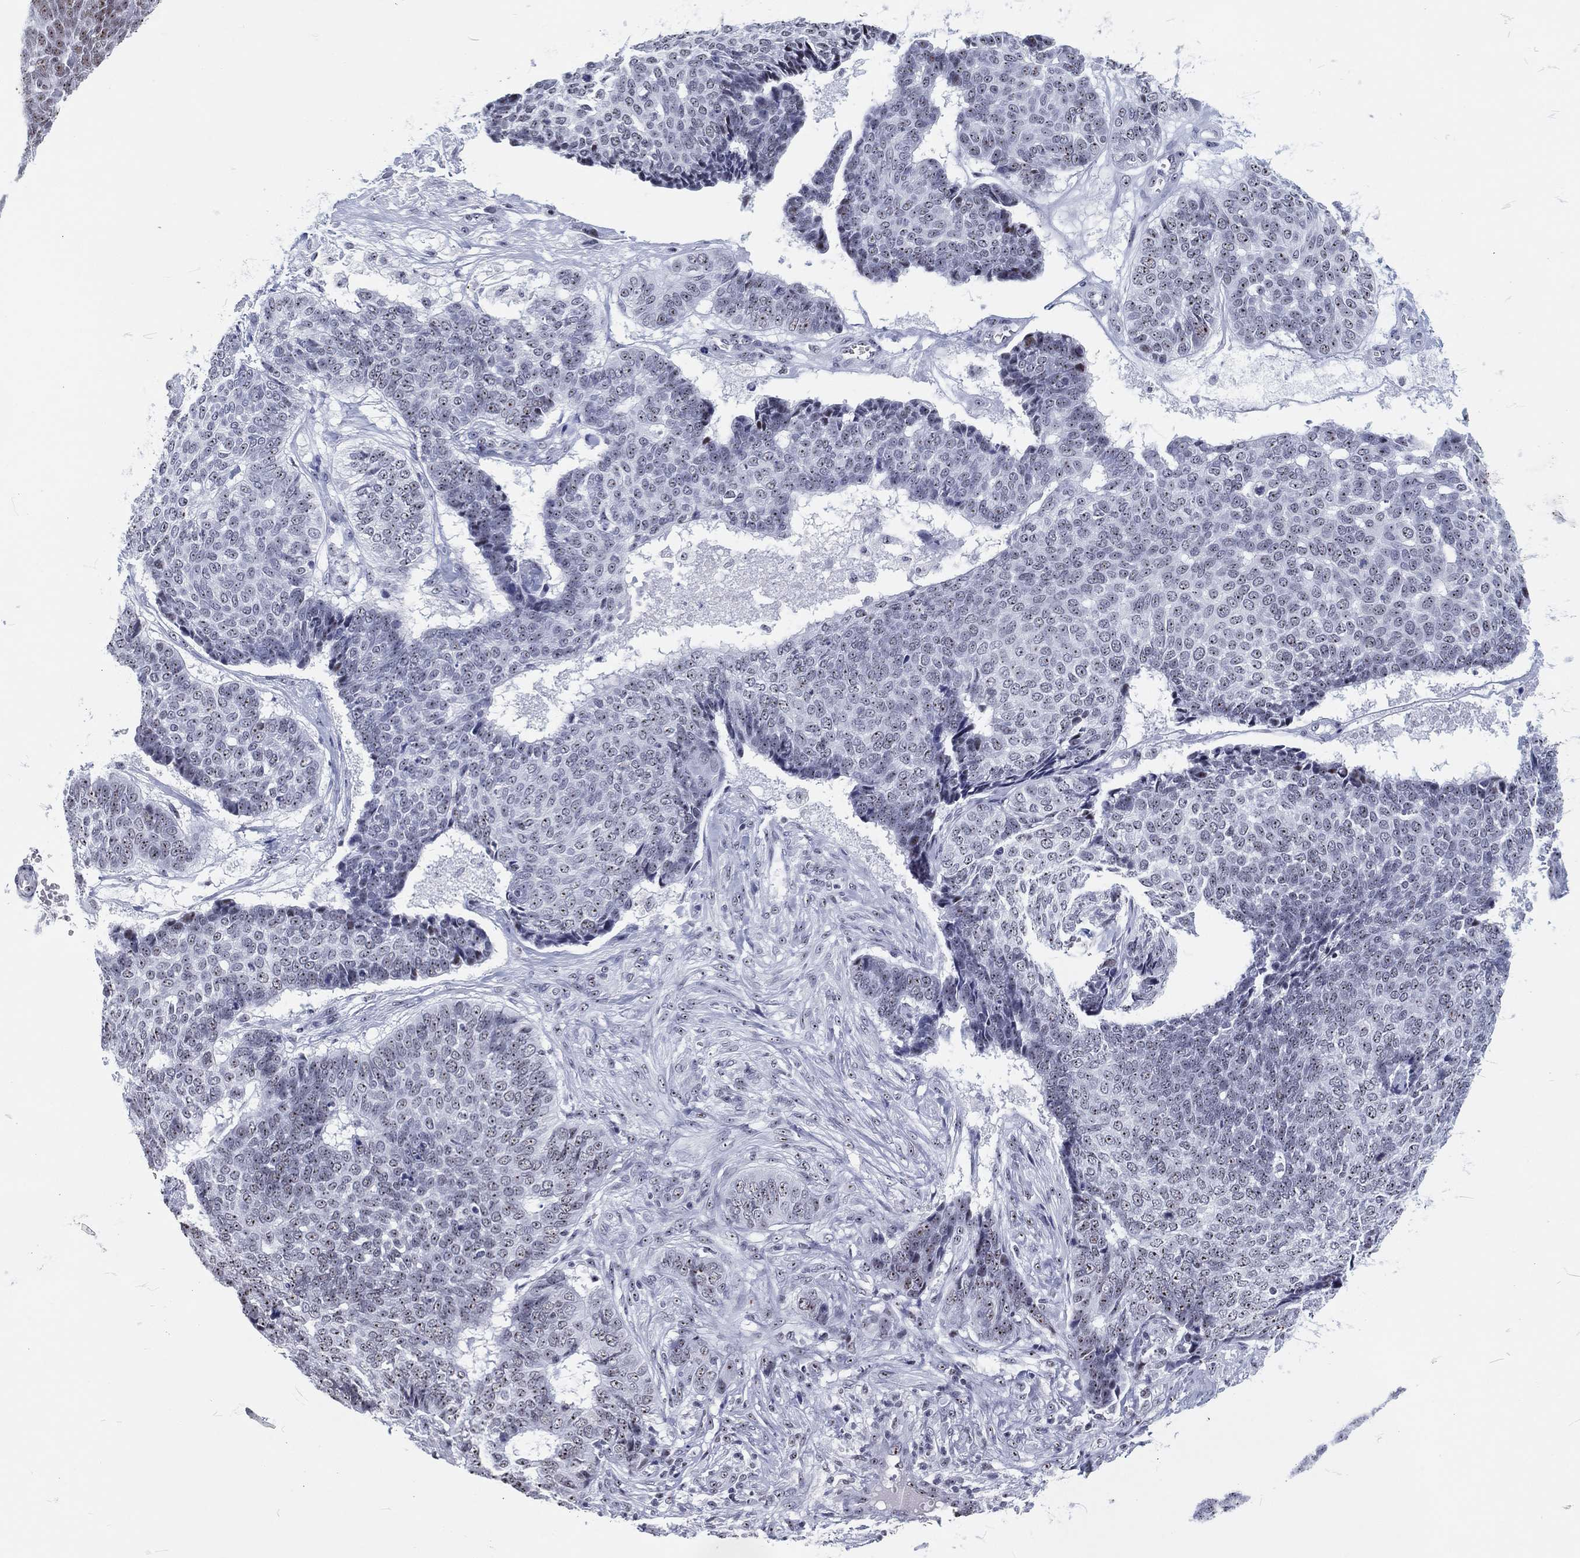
{"staining": {"intensity": "negative", "quantity": "none", "location": "none"}, "tissue": "skin cancer", "cell_type": "Tumor cells", "image_type": "cancer", "snomed": [{"axis": "morphology", "description": "Basal cell carcinoma"}, {"axis": "topography", "description": "Skin"}], "caption": "Tumor cells show no significant protein expression in skin cancer (basal cell carcinoma).", "gene": "MAPK8IP1", "patient": {"sex": "male", "age": 86}}